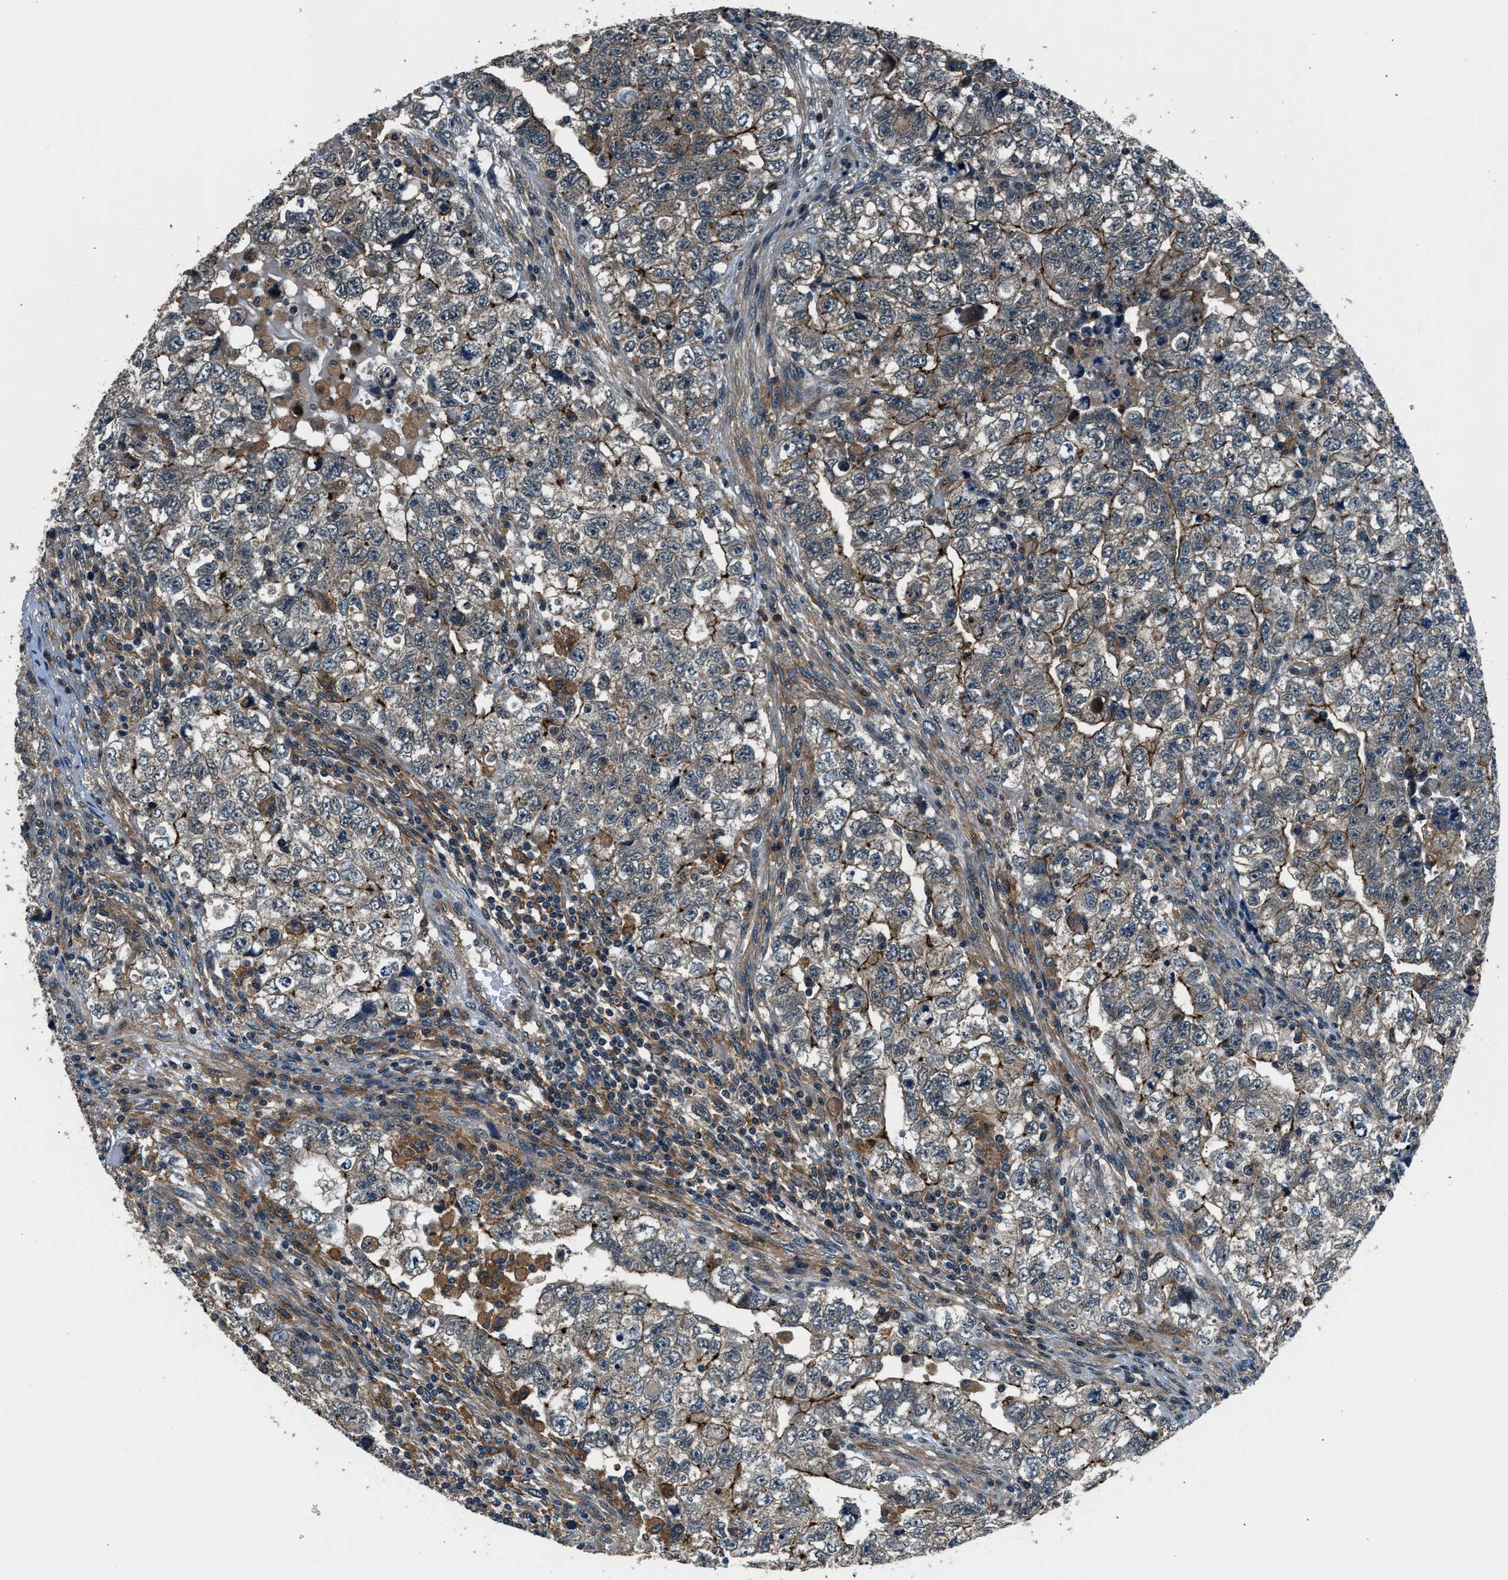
{"staining": {"intensity": "strong", "quantity": "25%-75%", "location": "cytoplasmic/membranous"}, "tissue": "testis cancer", "cell_type": "Tumor cells", "image_type": "cancer", "snomed": [{"axis": "morphology", "description": "Carcinoma, Embryonal, NOS"}, {"axis": "topography", "description": "Testis"}], "caption": "Testis embryonal carcinoma stained with IHC displays strong cytoplasmic/membranous staining in approximately 25%-75% of tumor cells.", "gene": "ARHGEF11", "patient": {"sex": "male", "age": 36}}